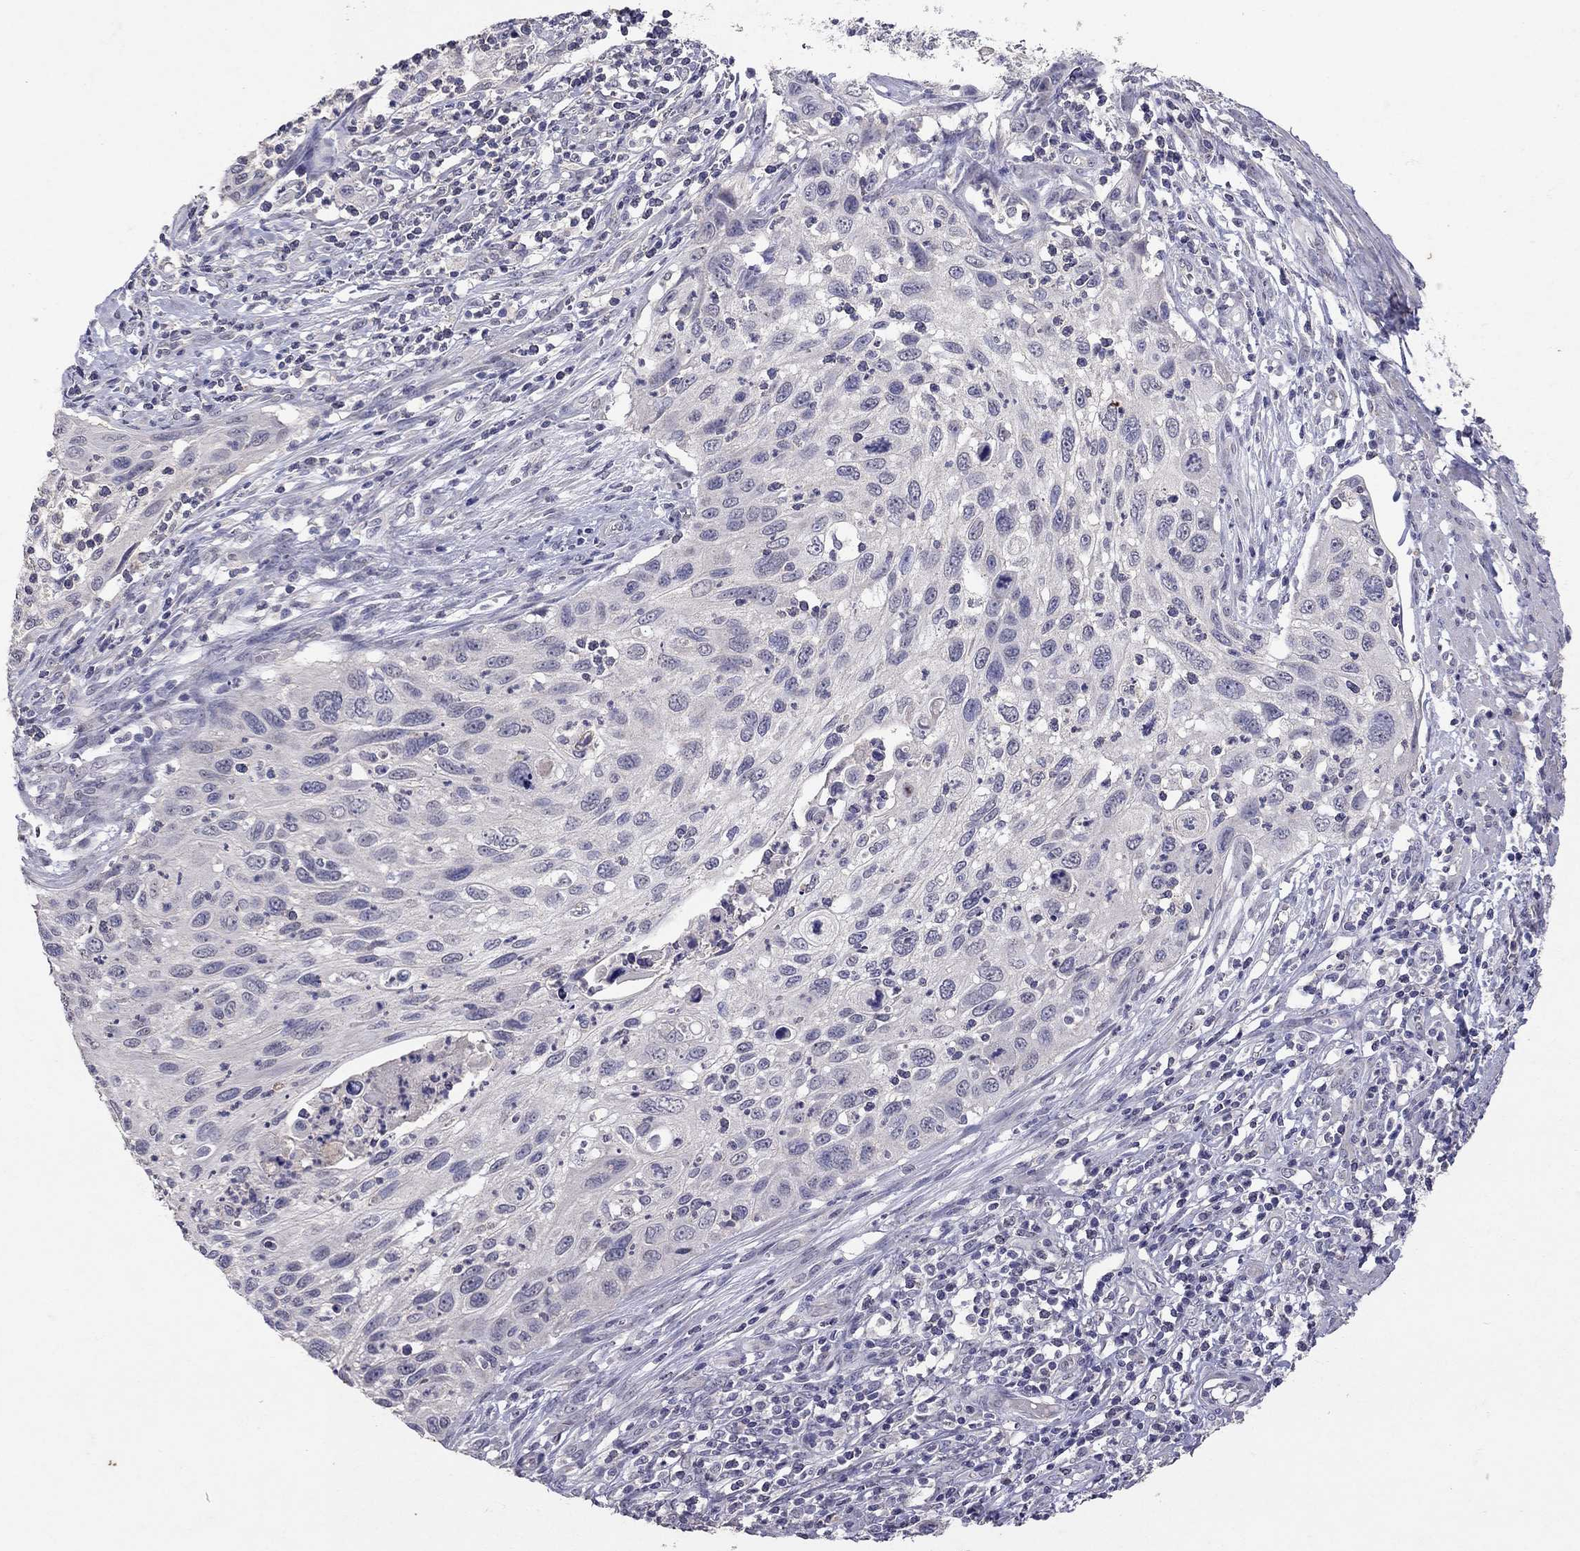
{"staining": {"intensity": "negative", "quantity": "none", "location": "none"}, "tissue": "cervical cancer", "cell_type": "Tumor cells", "image_type": "cancer", "snomed": [{"axis": "morphology", "description": "Squamous cell carcinoma, NOS"}, {"axis": "topography", "description": "Cervix"}], "caption": "The immunohistochemistry (IHC) histopathology image has no significant positivity in tumor cells of cervical cancer (squamous cell carcinoma) tissue.", "gene": "FST", "patient": {"sex": "female", "age": 70}}